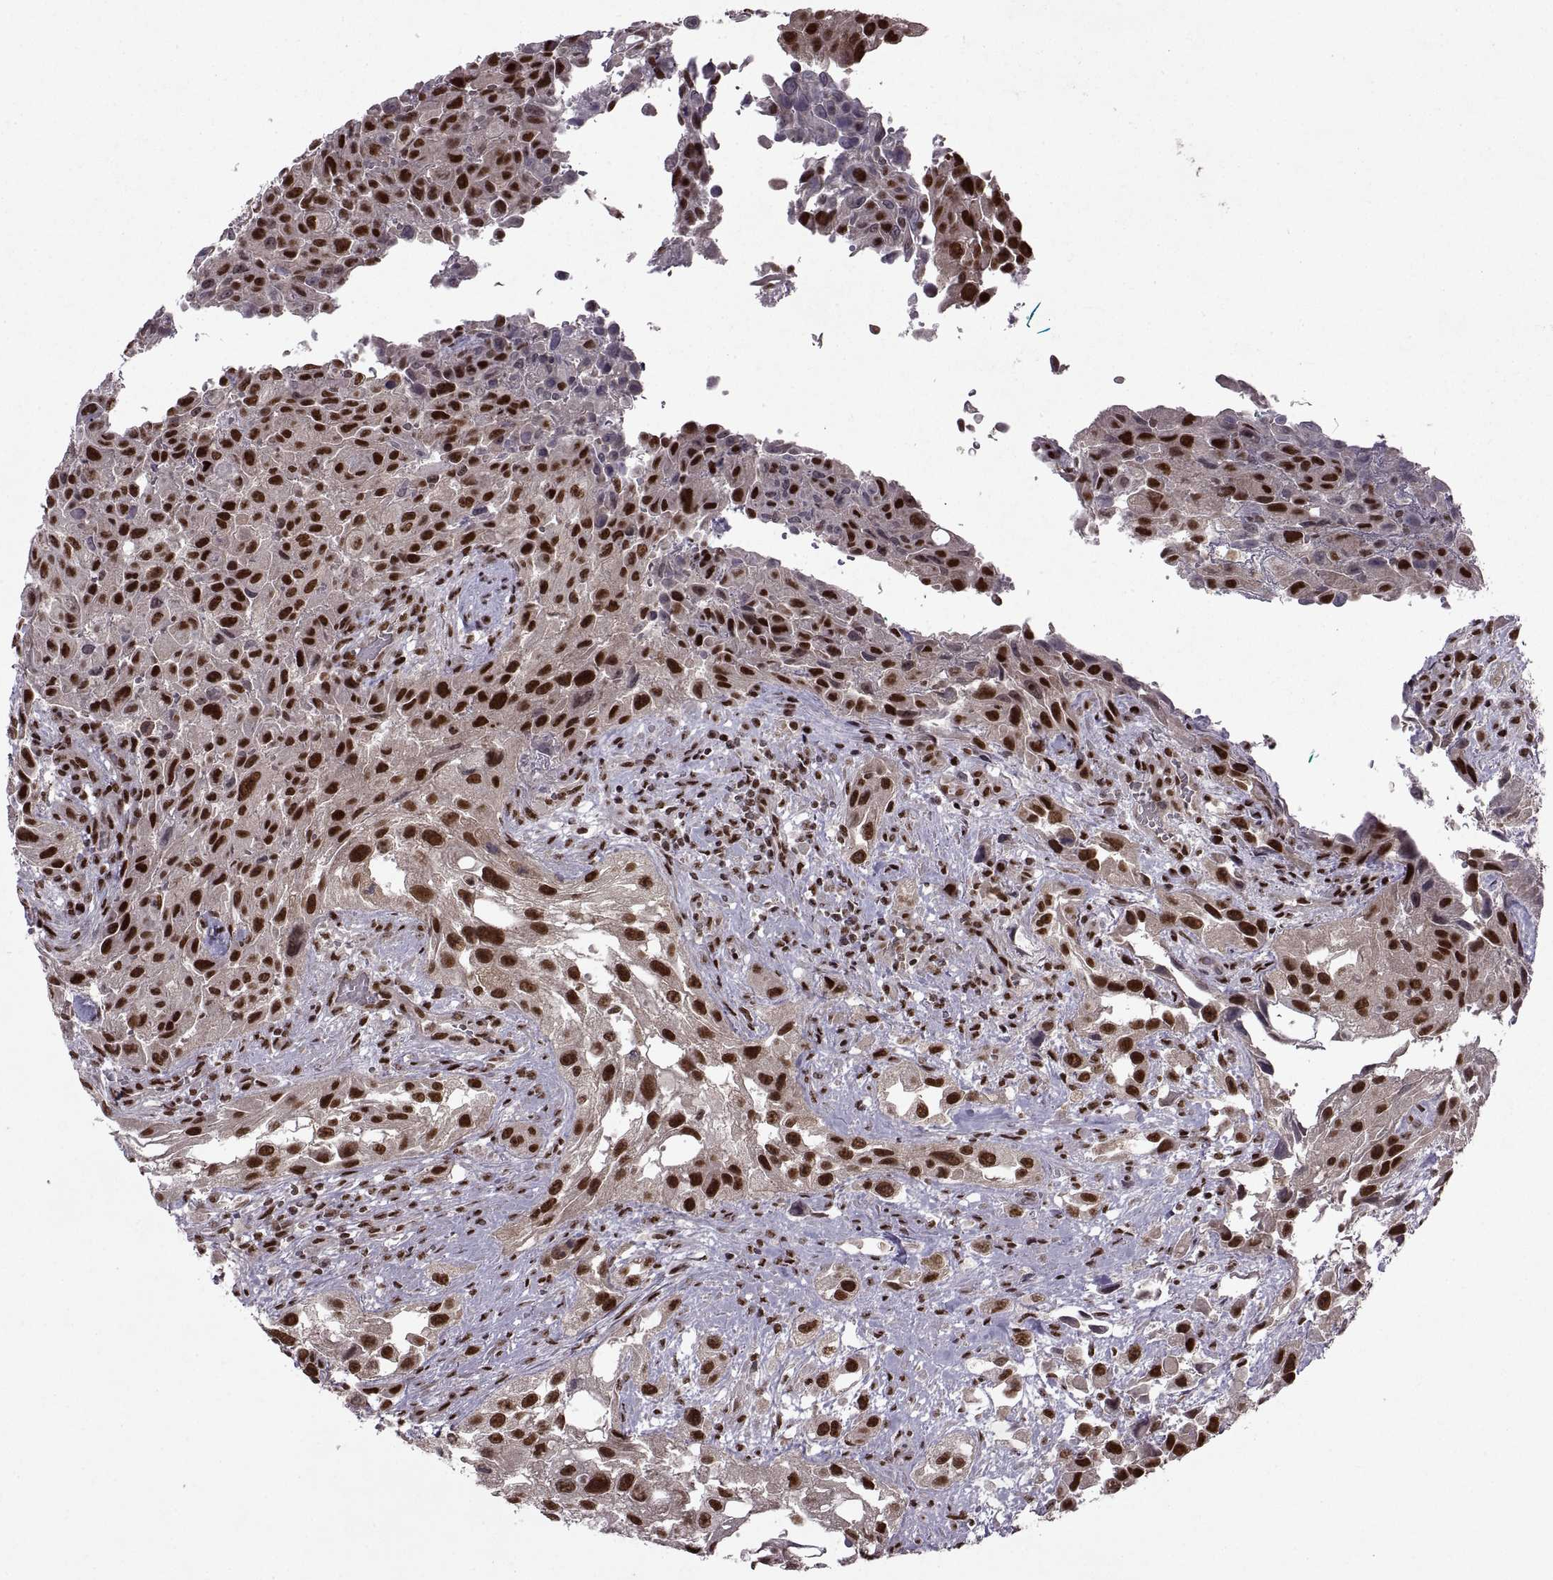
{"staining": {"intensity": "strong", "quantity": ">75%", "location": "nuclear"}, "tissue": "urothelial cancer", "cell_type": "Tumor cells", "image_type": "cancer", "snomed": [{"axis": "morphology", "description": "Urothelial carcinoma, High grade"}, {"axis": "topography", "description": "Urinary bladder"}], "caption": "A brown stain labels strong nuclear positivity of a protein in human urothelial cancer tumor cells. The staining was performed using DAB, with brown indicating positive protein expression. Nuclei are stained blue with hematoxylin.", "gene": "MT1E", "patient": {"sex": "male", "age": 79}}